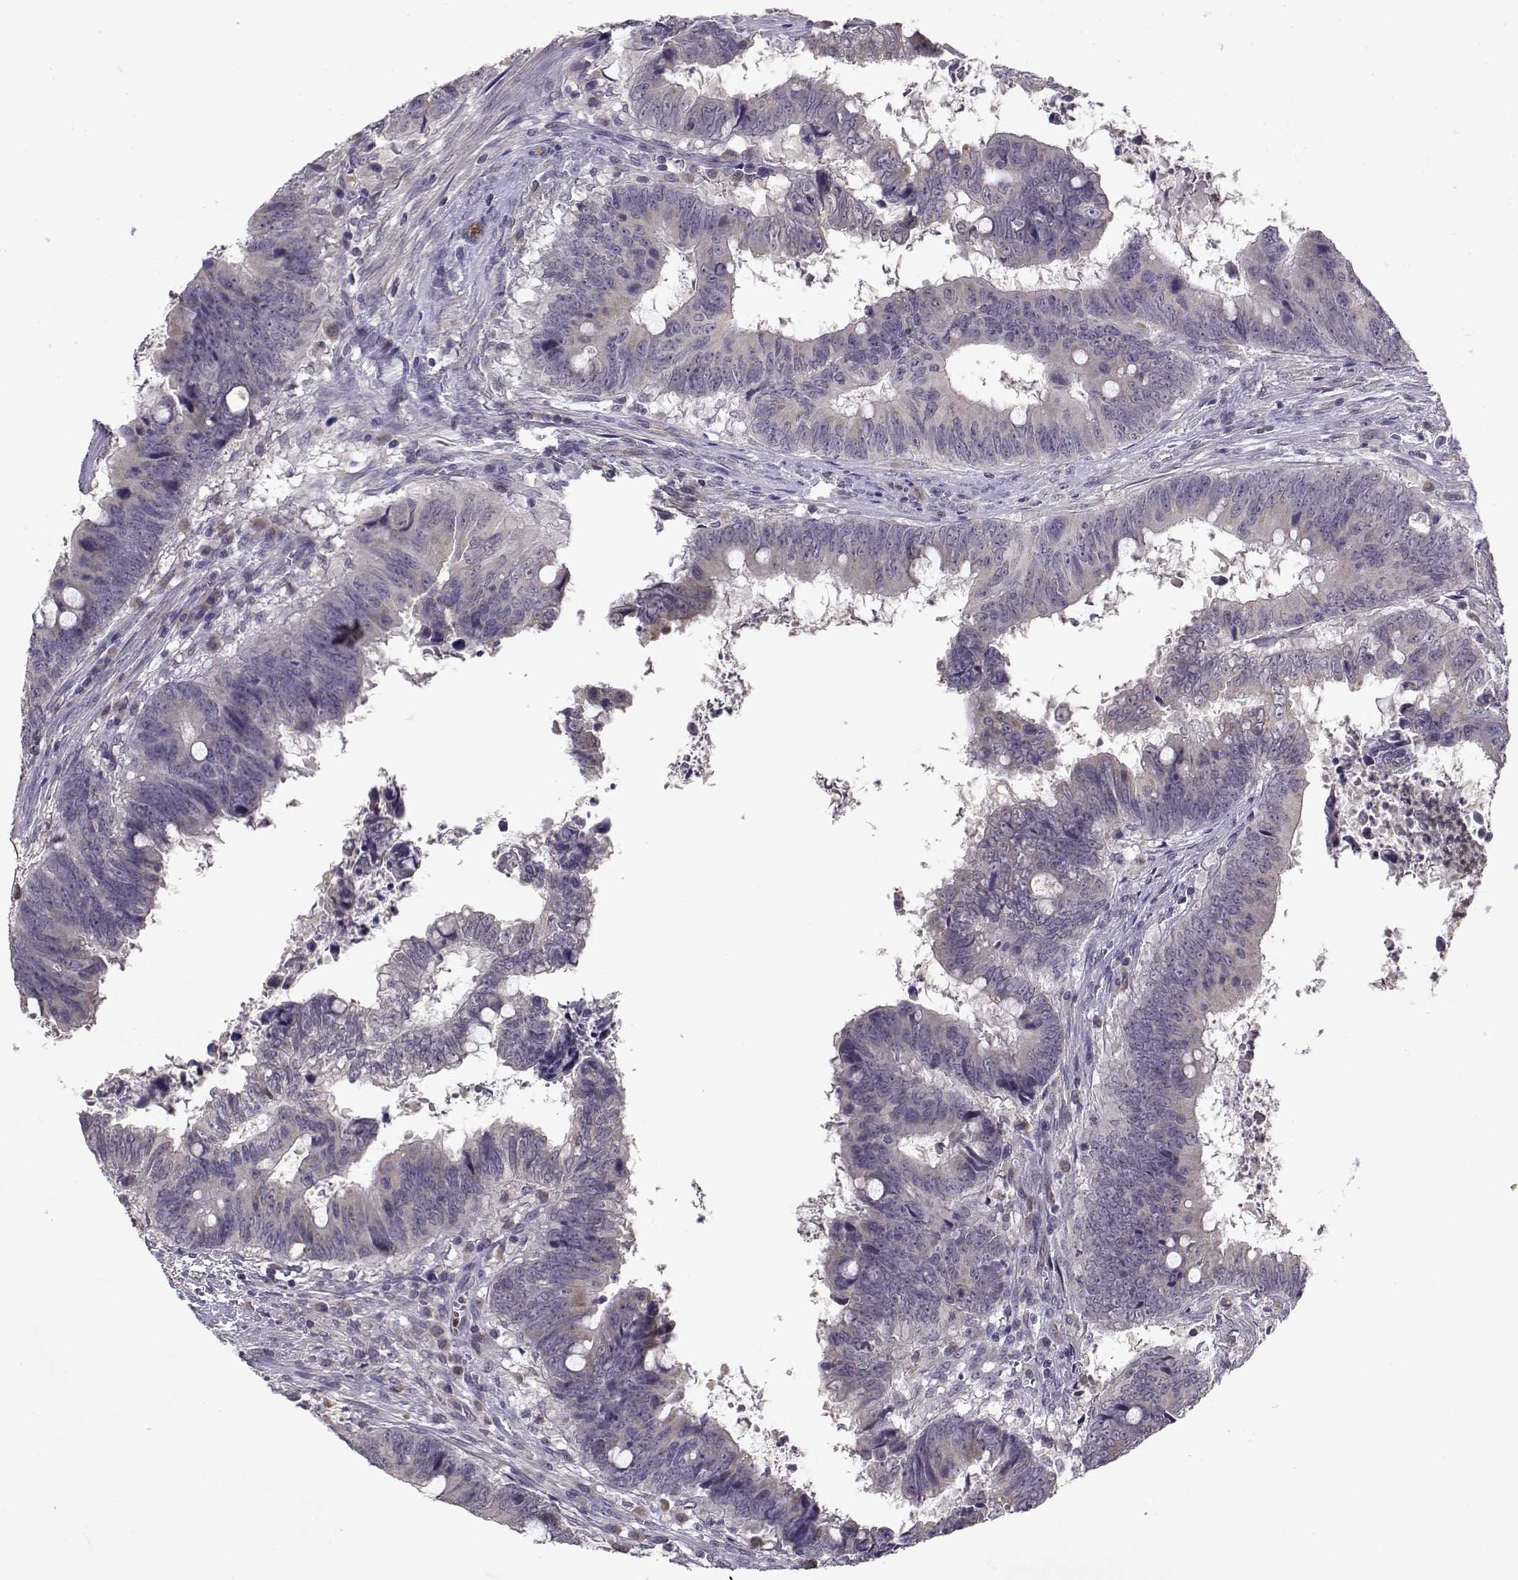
{"staining": {"intensity": "negative", "quantity": "none", "location": "none"}, "tissue": "colorectal cancer", "cell_type": "Tumor cells", "image_type": "cancer", "snomed": [{"axis": "morphology", "description": "Adenocarcinoma, NOS"}, {"axis": "topography", "description": "Colon"}], "caption": "The photomicrograph displays no significant staining in tumor cells of colorectal cancer (adenocarcinoma). (Immunohistochemistry, brightfield microscopy, high magnification).", "gene": "BMX", "patient": {"sex": "female", "age": 82}}